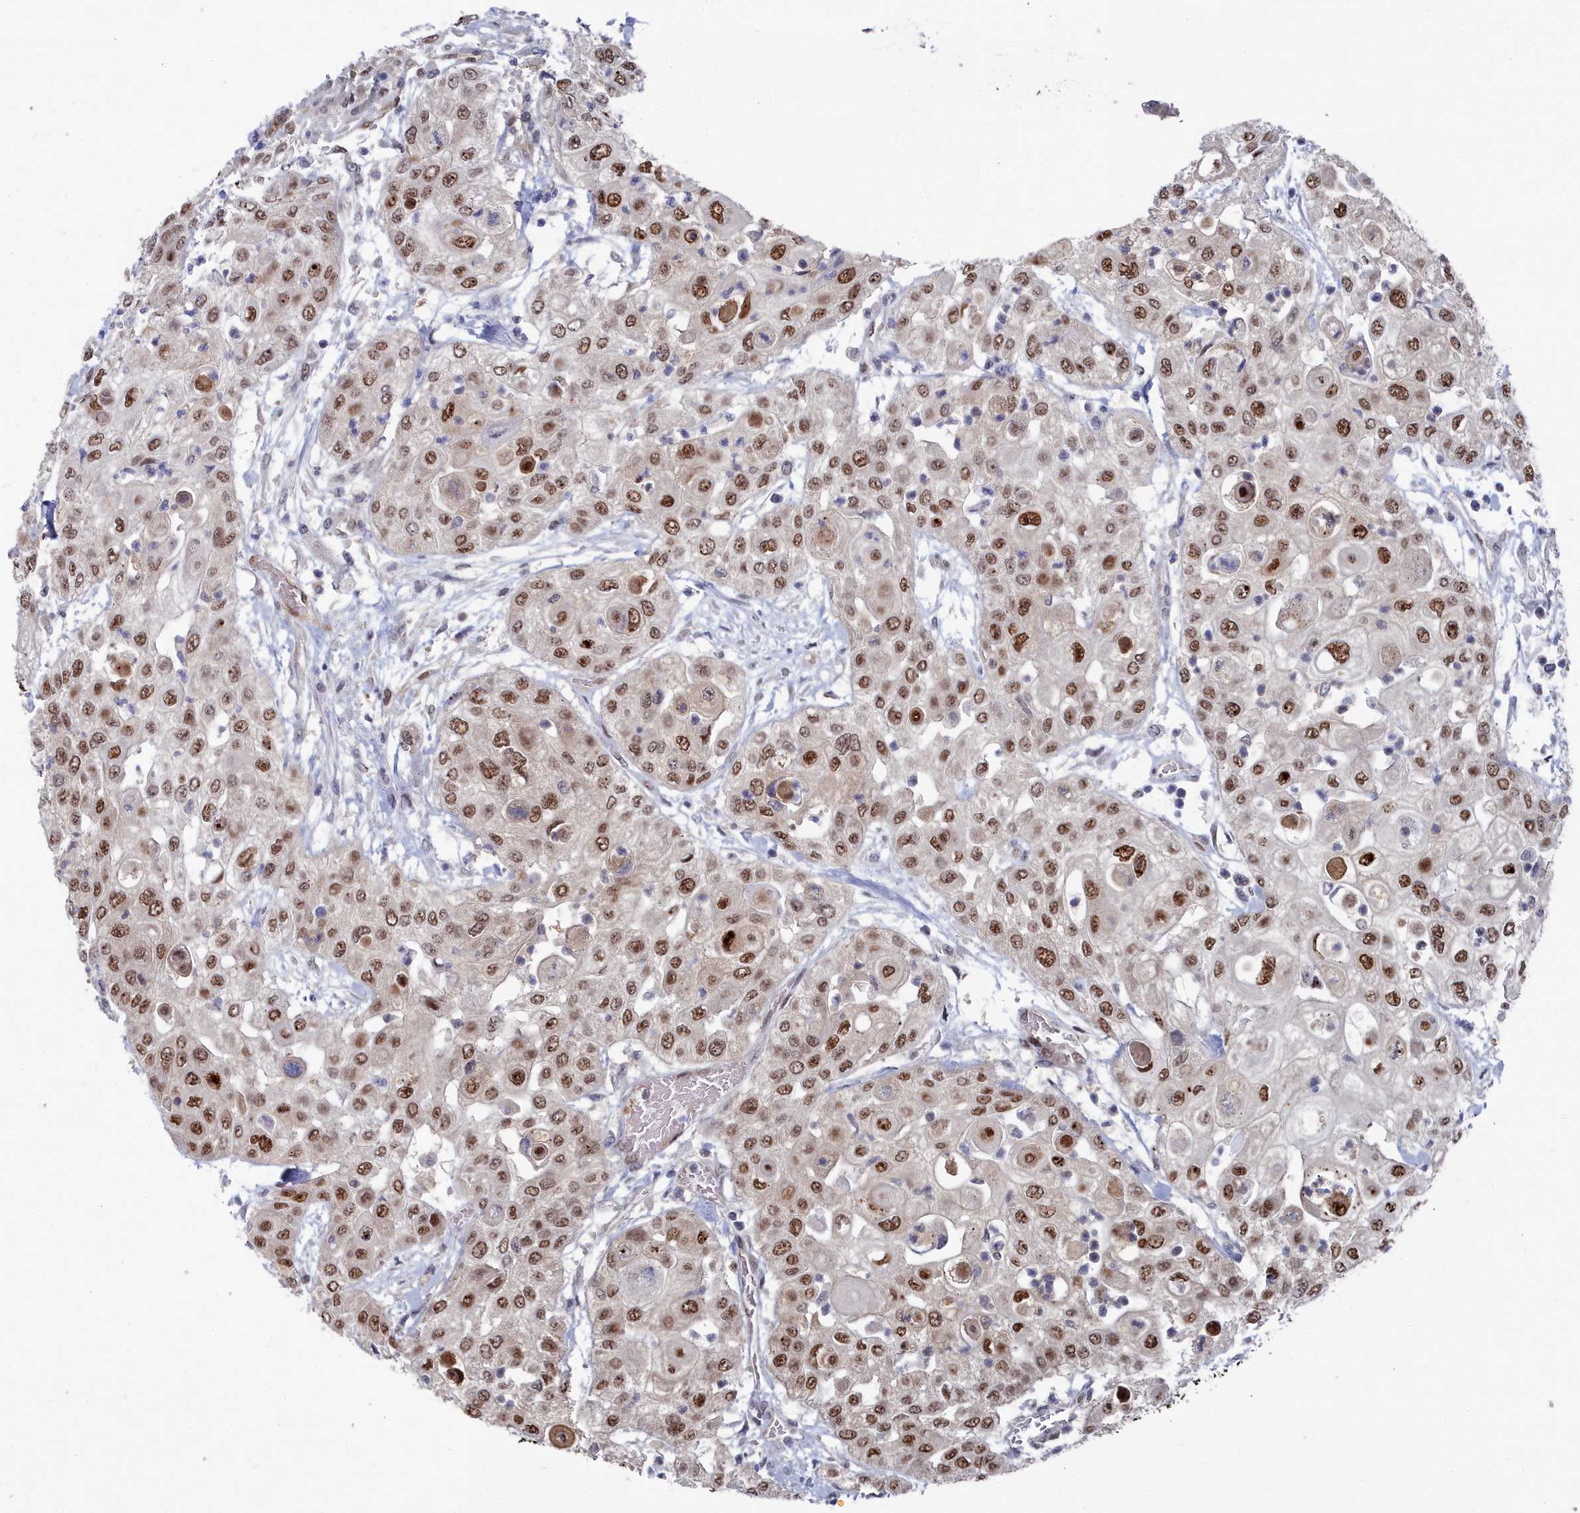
{"staining": {"intensity": "moderate", "quantity": ">75%", "location": "nuclear"}, "tissue": "urothelial cancer", "cell_type": "Tumor cells", "image_type": "cancer", "snomed": [{"axis": "morphology", "description": "Urothelial carcinoma, High grade"}, {"axis": "topography", "description": "Urinary bladder"}], "caption": "Human urothelial cancer stained for a protein (brown) exhibits moderate nuclear positive expression in about >75% of tumor cells.", "gene": "RPS27A", "patient": {"sex": "female", "age": 79}}